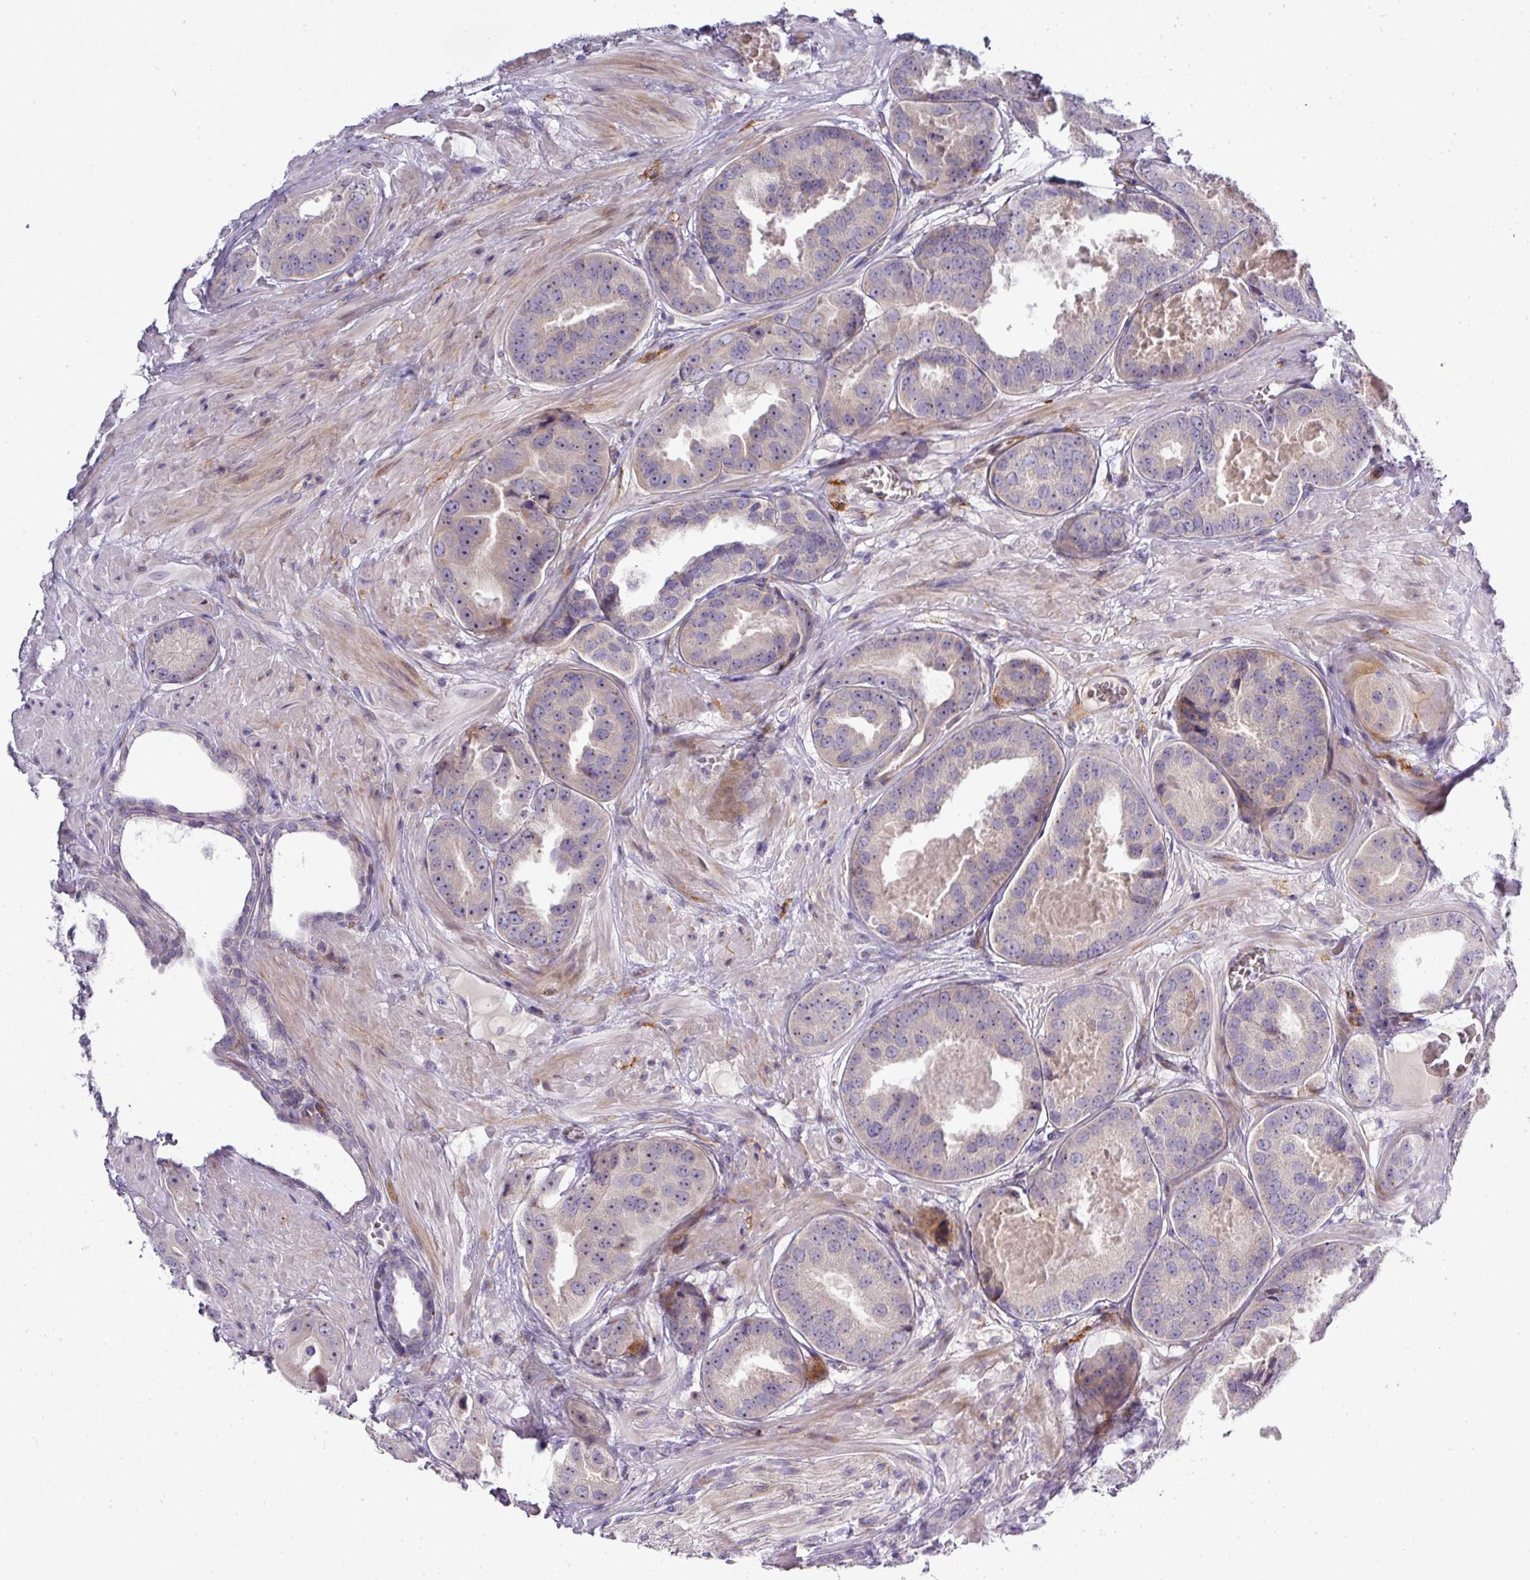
{"staining": {"intensity": "negative", "quantity": "none", "location": "none"}, "tissue": "prostate cancer", "cell_type": "Tumor cells", "image_type": "cancer", "snomed": [{"axis": "morphology", "description": "Adenocarcinoma, High grade"}, {"axis": "topography", "description": "Prostate"}], "caption": "Immunohistochemistry photomicrograph of prostate cancer stained for a protein (brown), which exhibits no staining in tumor cells. (Stains: DAB immunohistochemistry with hematoxylin counter stain, Microscopy: brightfield microscopy at high magnification).", "gene": "ATP6V1F", "patient": {"sex": "male", "age": 63}}